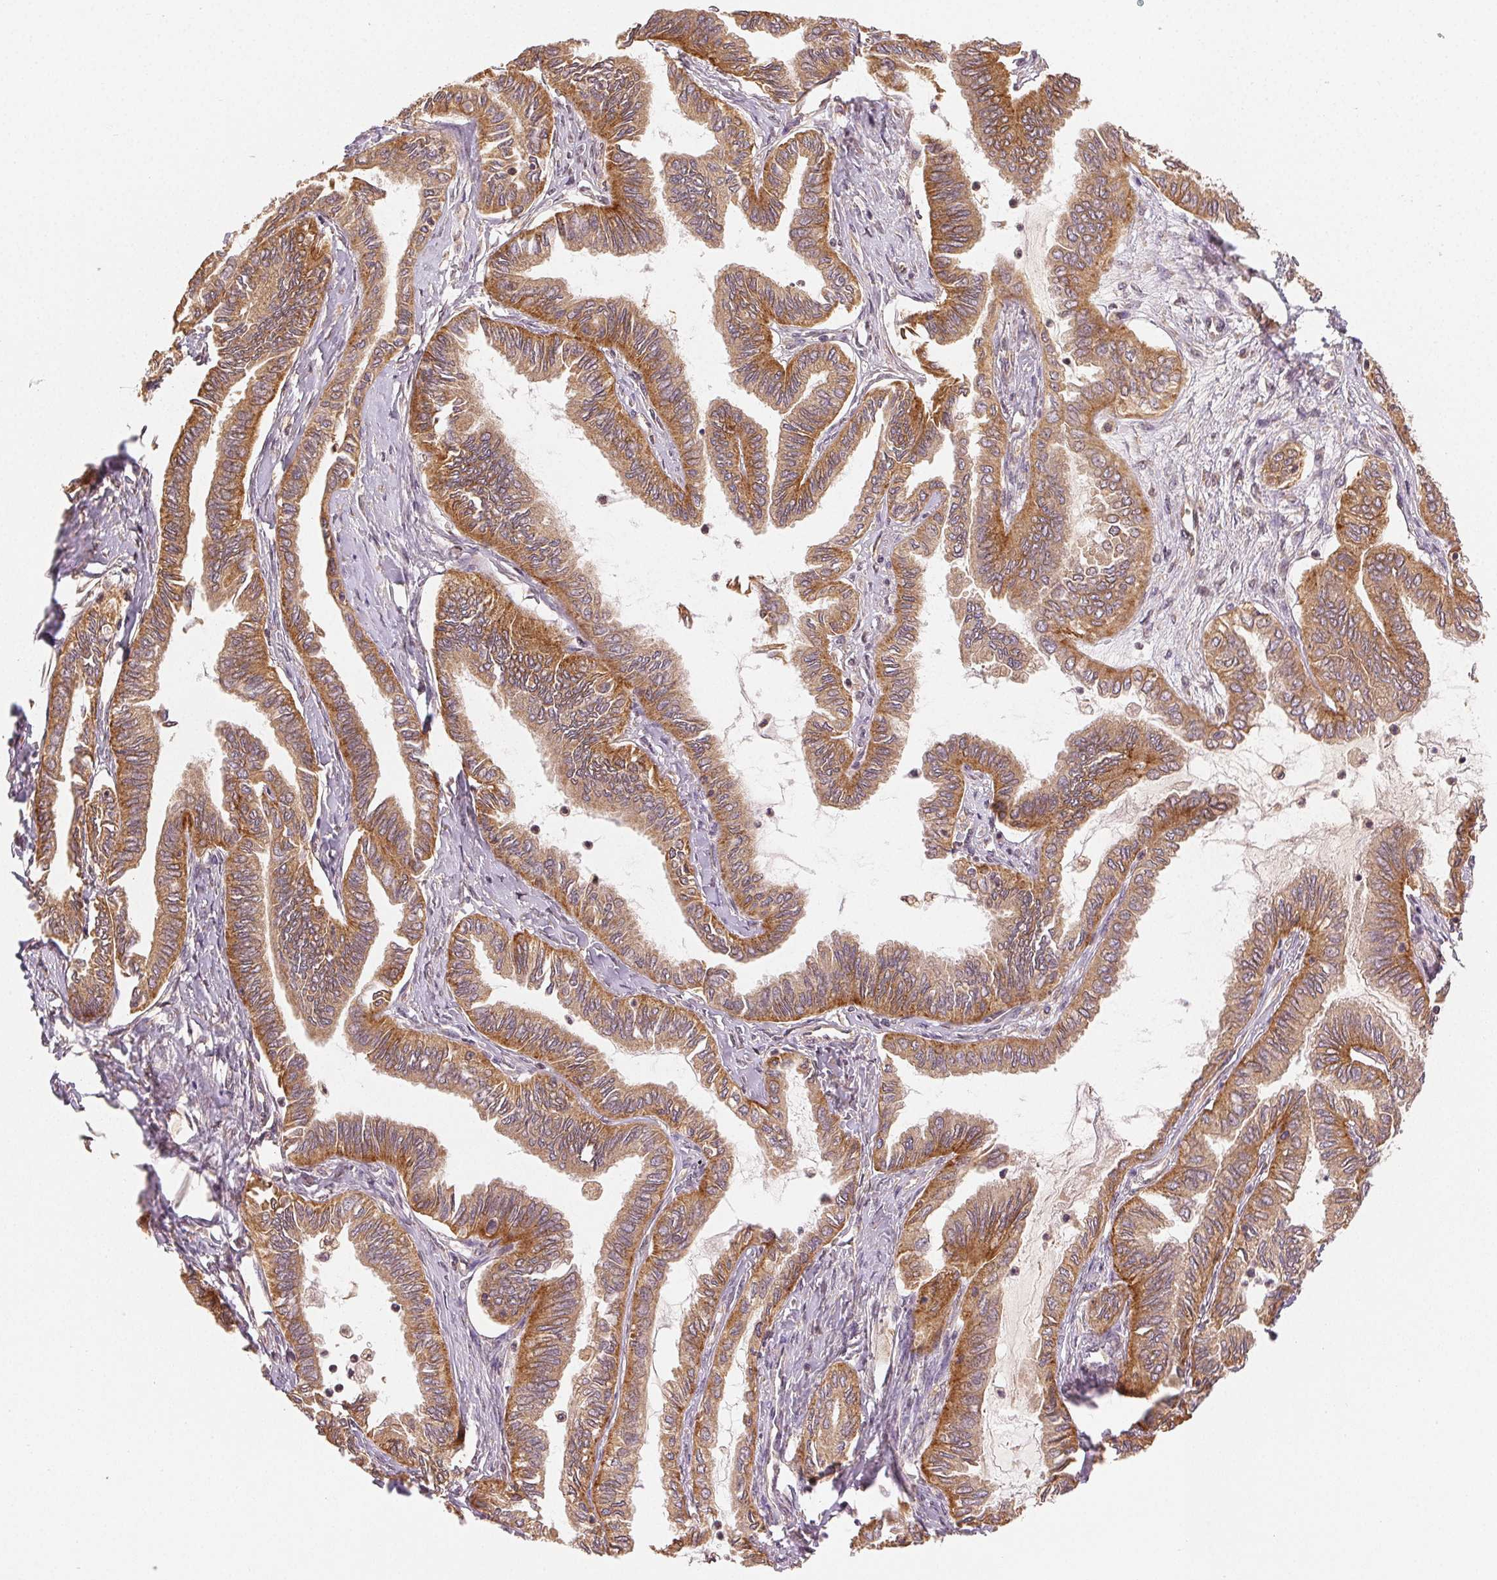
{"staining": {"intensity": "moderate", "quantity": ">75%", "location": "cytoplasmic/membranous"}, "tissue": "ovarian cancer", "cell_type": "Tumor cells", "image_type": "cancer", "snomed": [{"axis": "morphology", "description": "Carcinoma, endometroid"}, {"axis": "topography", "description": "Ovary"}], "caption": "This is a histology image of IHC staining of ovarian endometroid carcinoma, which shows moderate positivity in the cytoplasmic/membranous of tumor cells.", "gene": "SEZ6L2", "patient": {"sex": "female", "age": 70}}